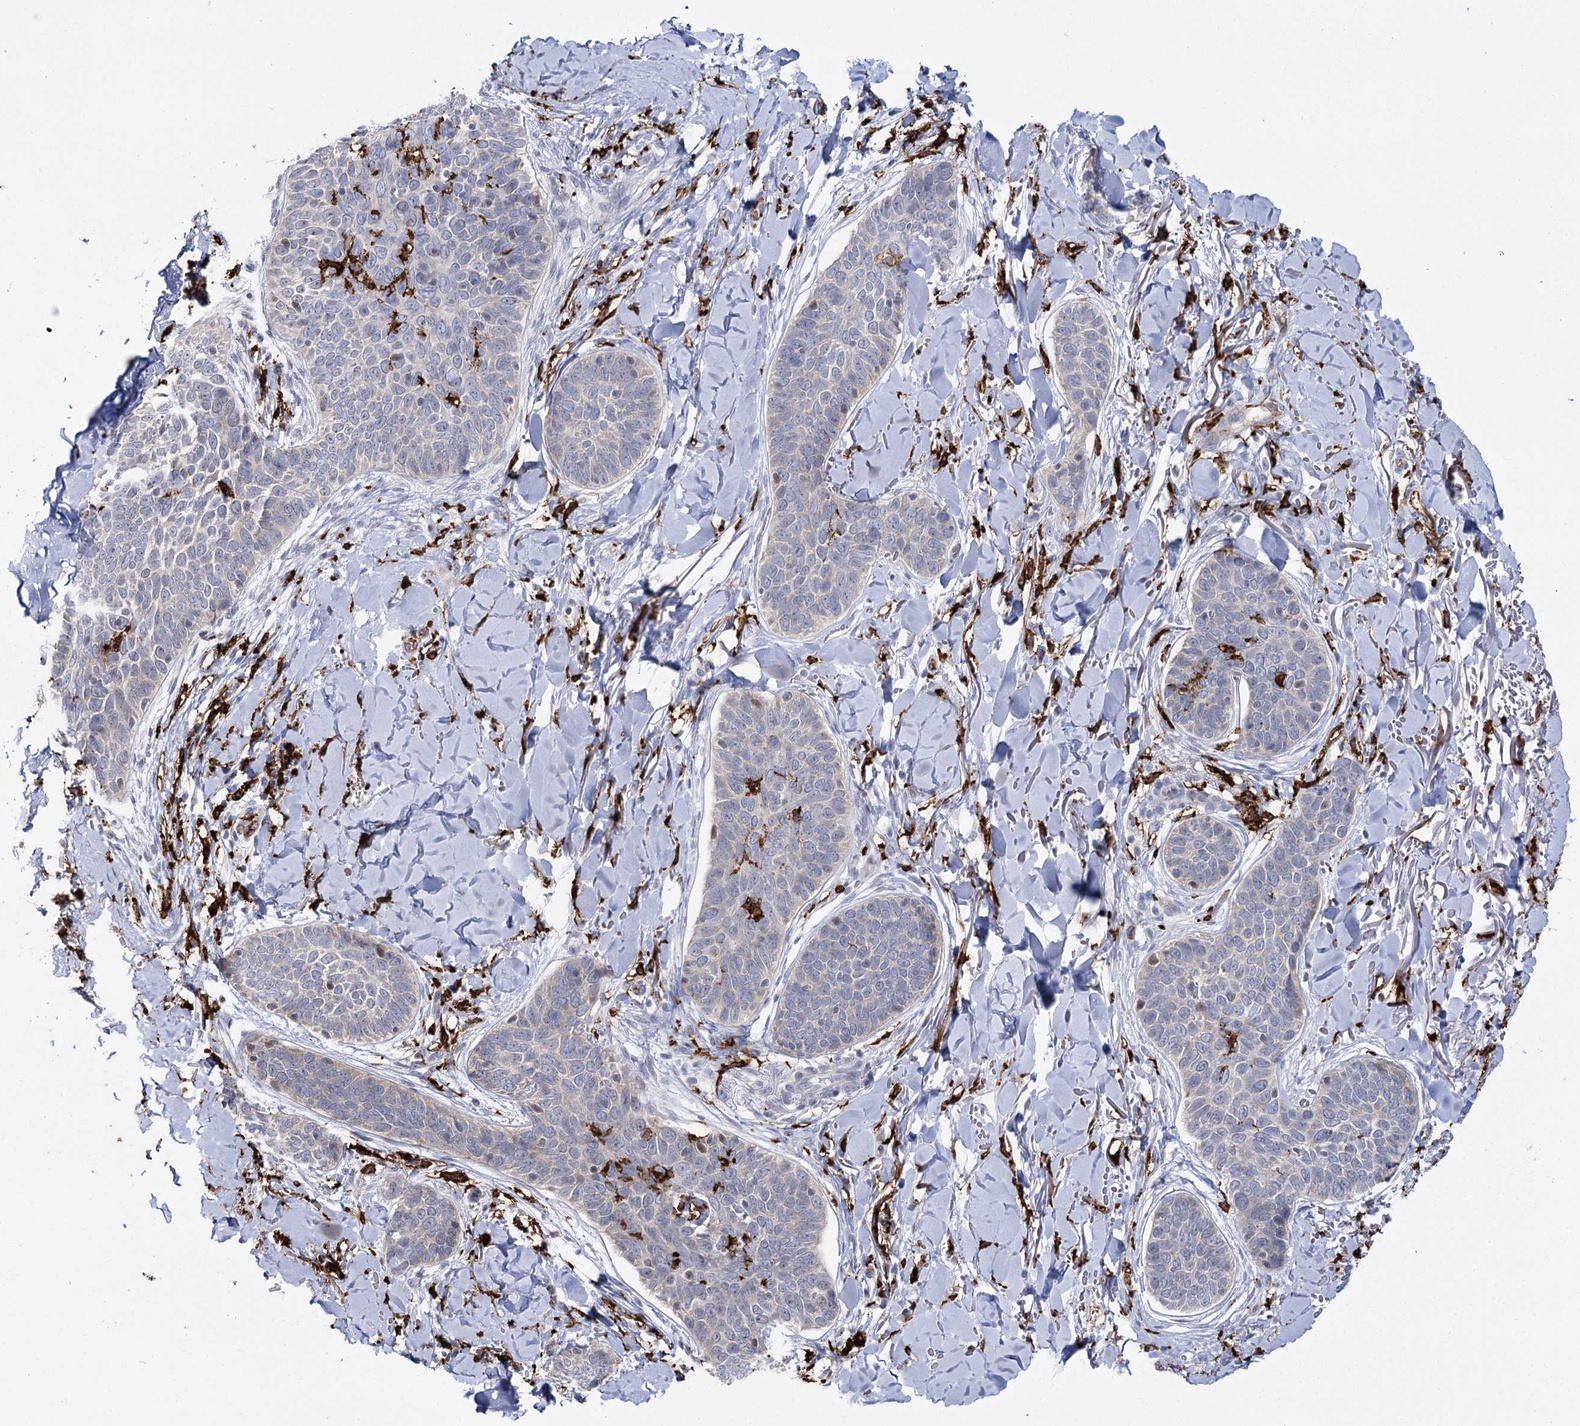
{"staining": {"intensity": "negative", "quantity": "none", "location": "none"}, "tissue": "skin cancer", "cell_type": "Tumor cells", "image_type": "cancer", "snomed": [{"axis": "morphology", "description": "Basal cell carcinoma"}, {"axis": "topography", "description": "Skin"}], "caption": "Protein analysis of skin cancer displays no significant positivity in tumor cells.", "gene": "PIWIL4", "patient": {"sex": "male", "age": 85}}